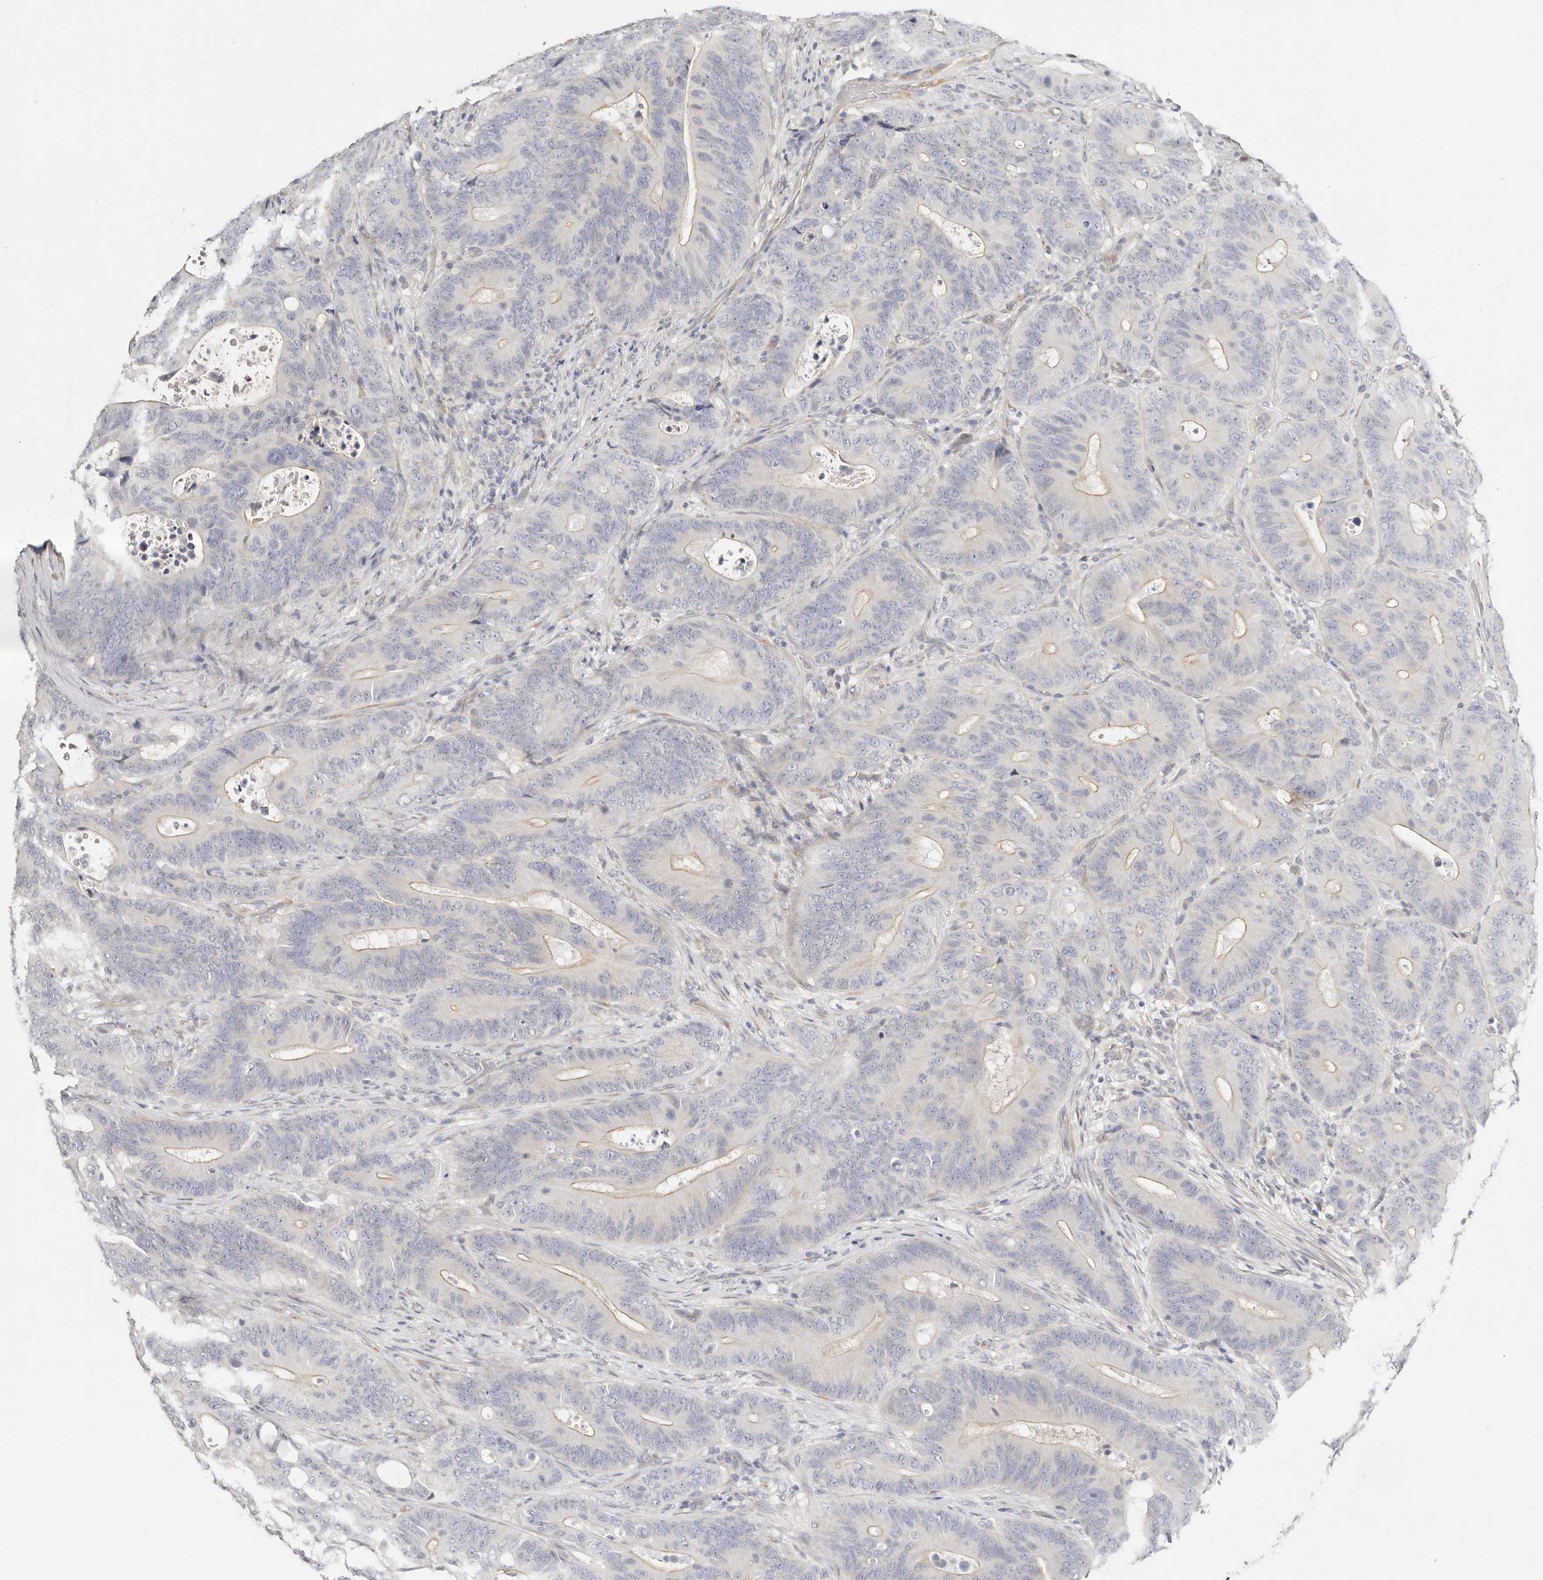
{"staining": {"intensity": "negative", "quantity": "none", "location": "none"}, "tissue": "colorectal cancer", "cell_type": "Tumor cells", "image_type": "cancer", "snomed": [{"axis": "morphology", "description": "Adenocarcinoma, NOS"}, {"axis": "topography", "description": "Colon"}], "caption": "High magnification brightfield microscopy of colorectal adenocarcinoma stained with DAB (brown) and counterstained with hematoxylin (blue): tumor cells show no significant staining.", "gene": "DNASE1", "patient": {"sex": "male", "age": 83}}